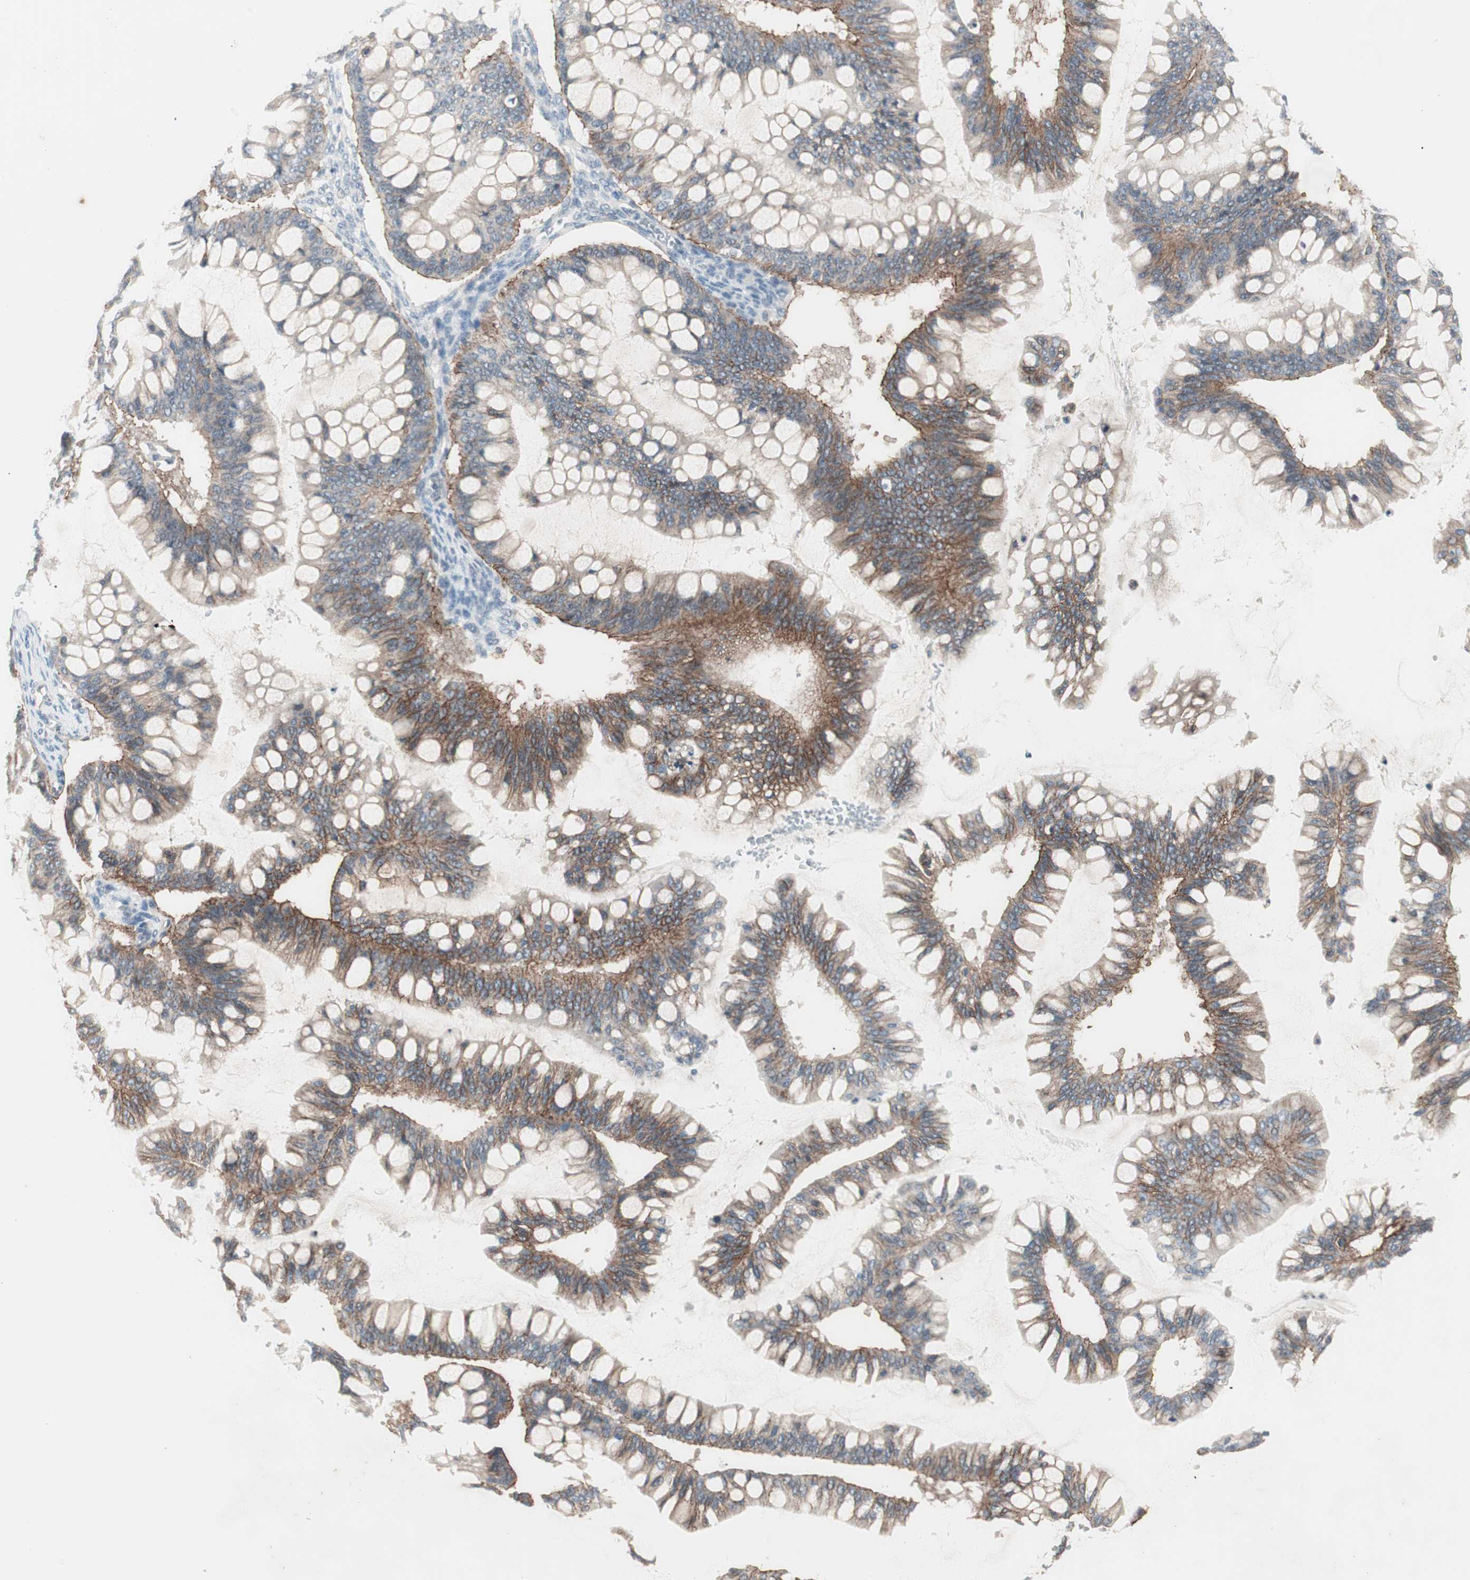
{"staining": {"intensity": "weak", "quantity": ">75%", "location": "cytoplasmic/membranous"}, "tissue": "ovarian cancer", "cell_type": "Tumor cells", "image_type": "cancer", "snomed": [{"axis": "morphology", "description": "Cystadenocarcinoma, mucinous, NOS"}, {"axis": "topography", "description": "Ovary"}], "caption": "Mucinous cystadenocarcinoma (ovarian) tissue reveals weak cytoplasmic/membranous expression in about >75% of tumor cells", "gene": "ITGB4", "patient": {"sex": "female", "age": 73}}